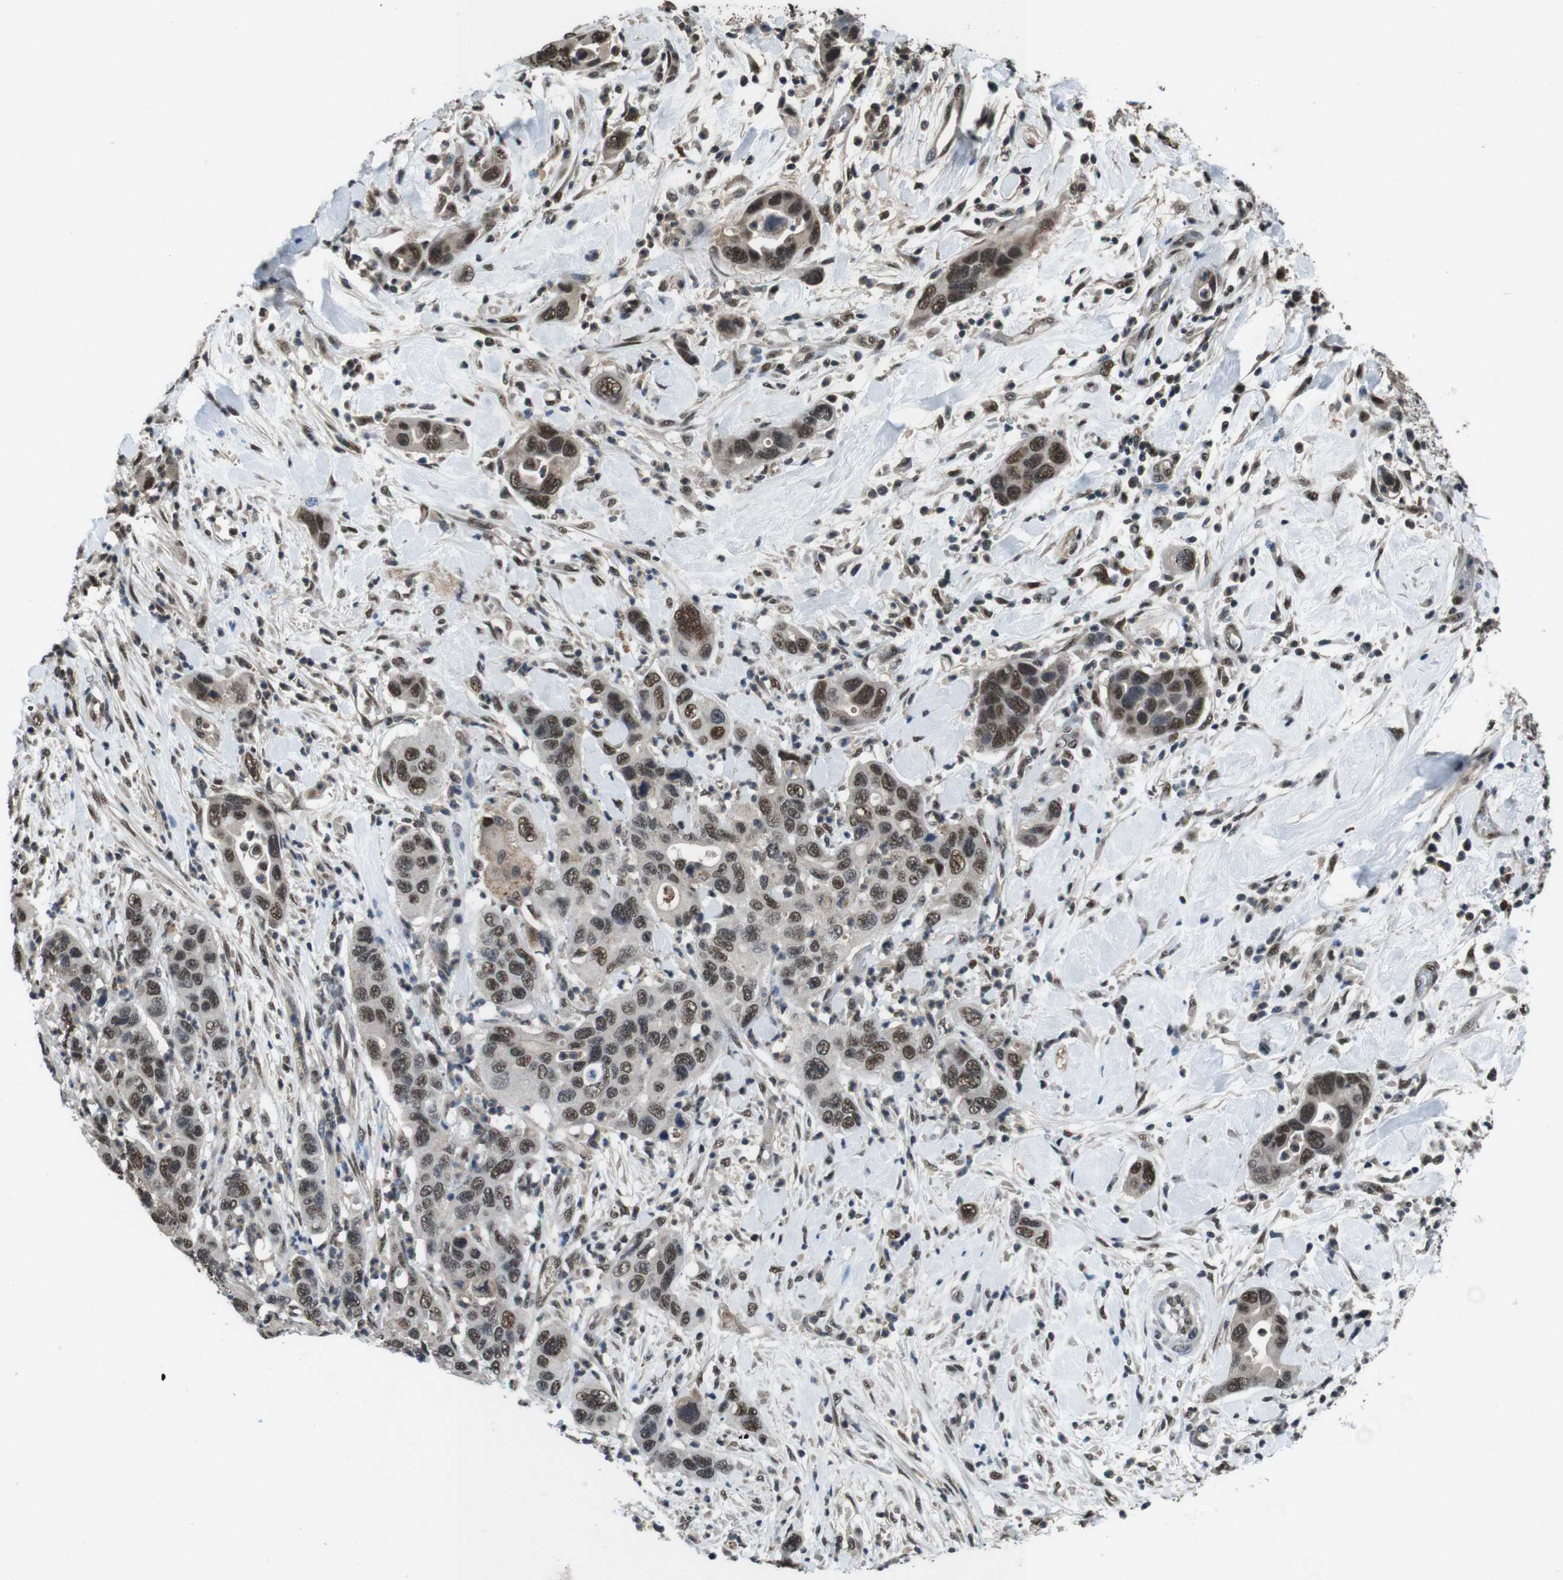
{"staining": {"intensity": "moderate", "quantity": ">75%", "location": "nuclear"}, "tissue": "pancreatic cancer", "cell_type": "Tumor cells", "image_type": "cancer", "snomed": [{"axis": "morphology", "description": "Adenocarcinoma, NOS"}, {"axis": "topography", "description": "Pancreas"}], "caption": "A brown stain highlights moderate nuclear staining of a protein in pancreatic cancer tumor cells.", "gene": "NR4A2", "patient": {"sex": "female", "age": 71}}